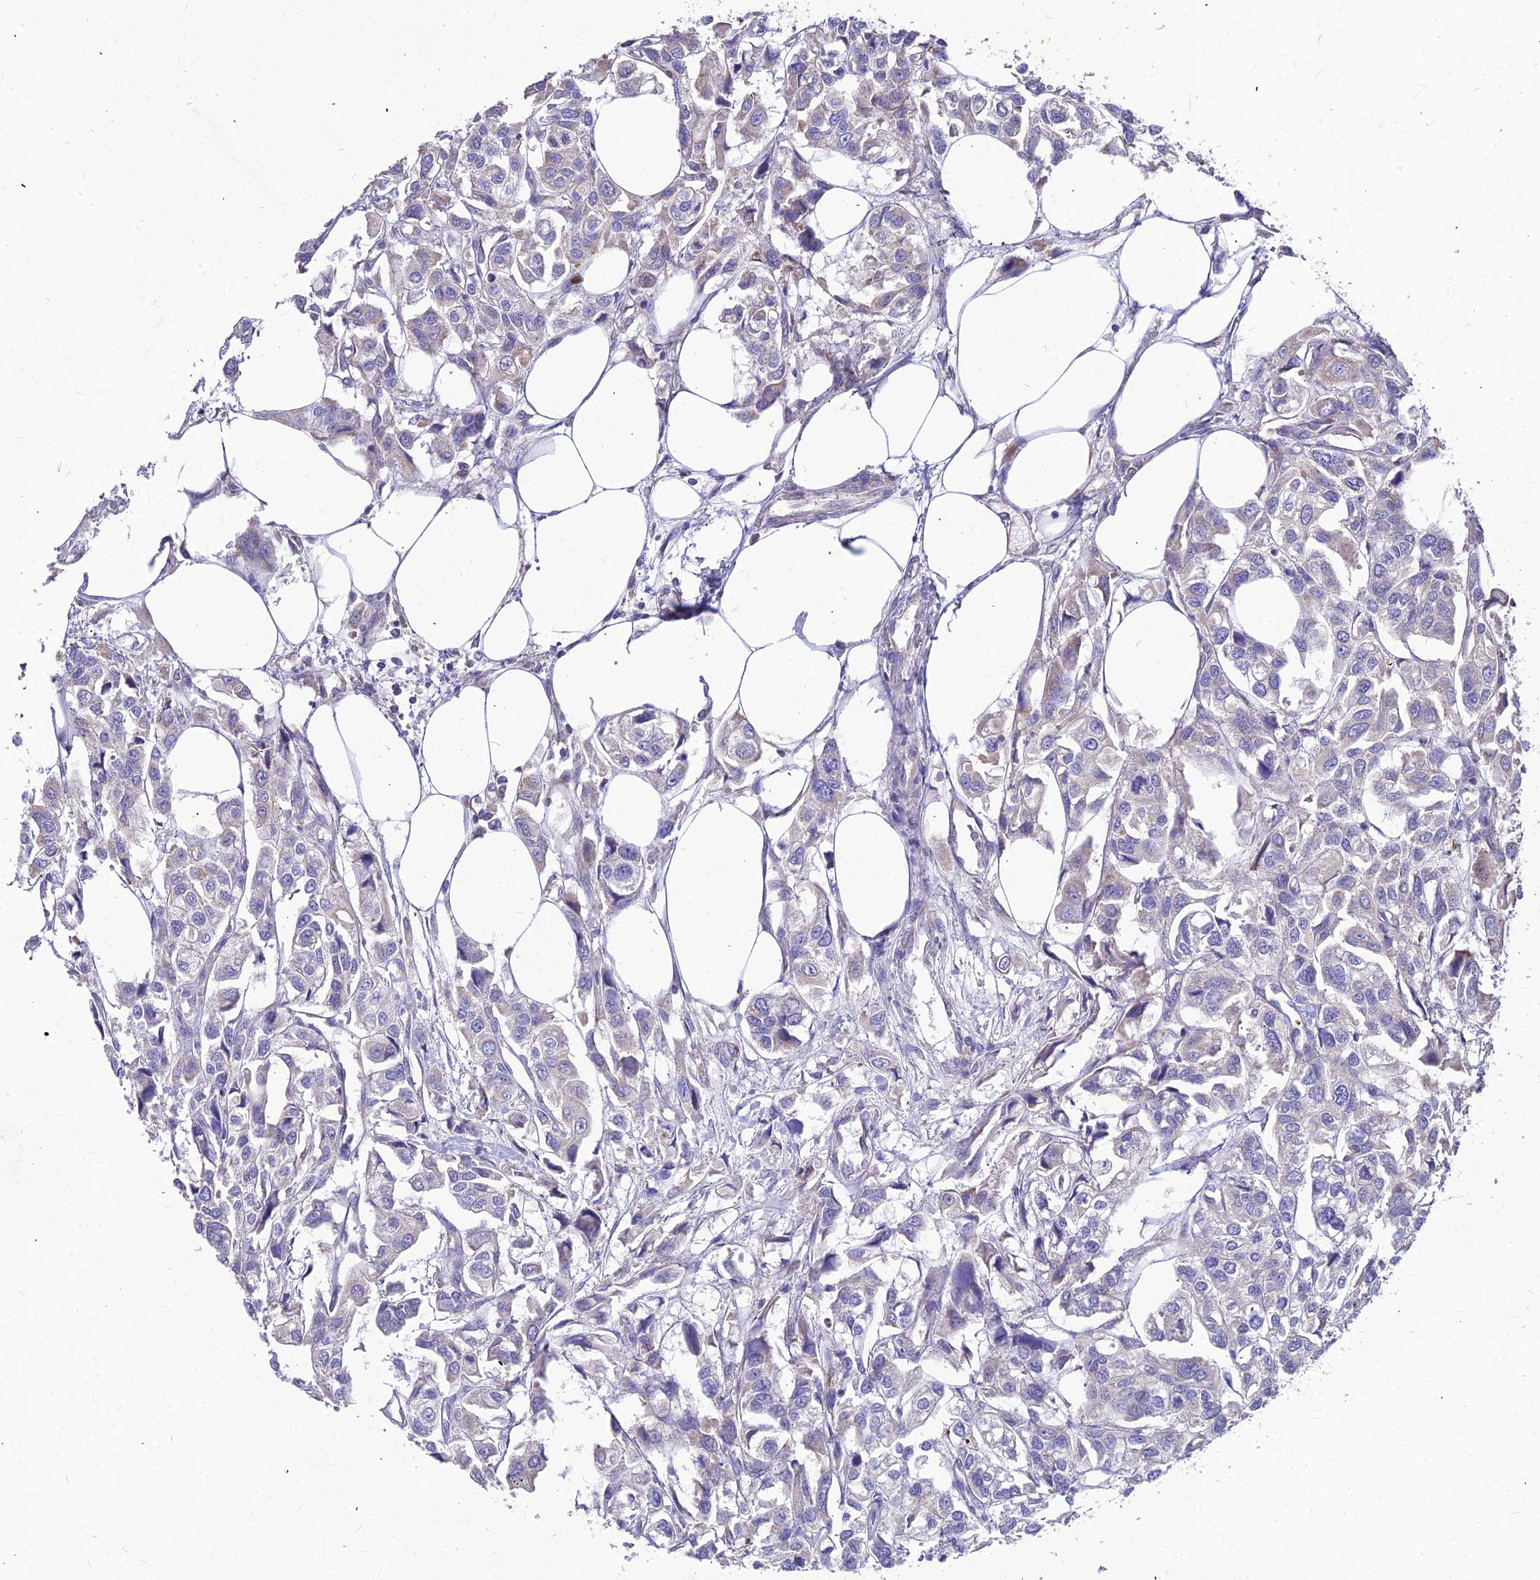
{"staining": {"intensity": "negative", "quantity": "none", "location": "none"}, "tissue": "urothelial cancer", "cell_type": "Tumor cells", "image_type": "cancer", "snomed": [{"axis": "morphology", "description": "Urothelial carcinoma, High grade"}, {"axis": "topography", "description": "Urinary bladder"}], "caption": "Immunohistochemistry of urothelial cancer exhibits no expression in tumor cells. (DAB immunohistochemistry (IHC), high magnification).", "gene": "ASPHD1", "patient": {"sex": "male", "age": 67}}